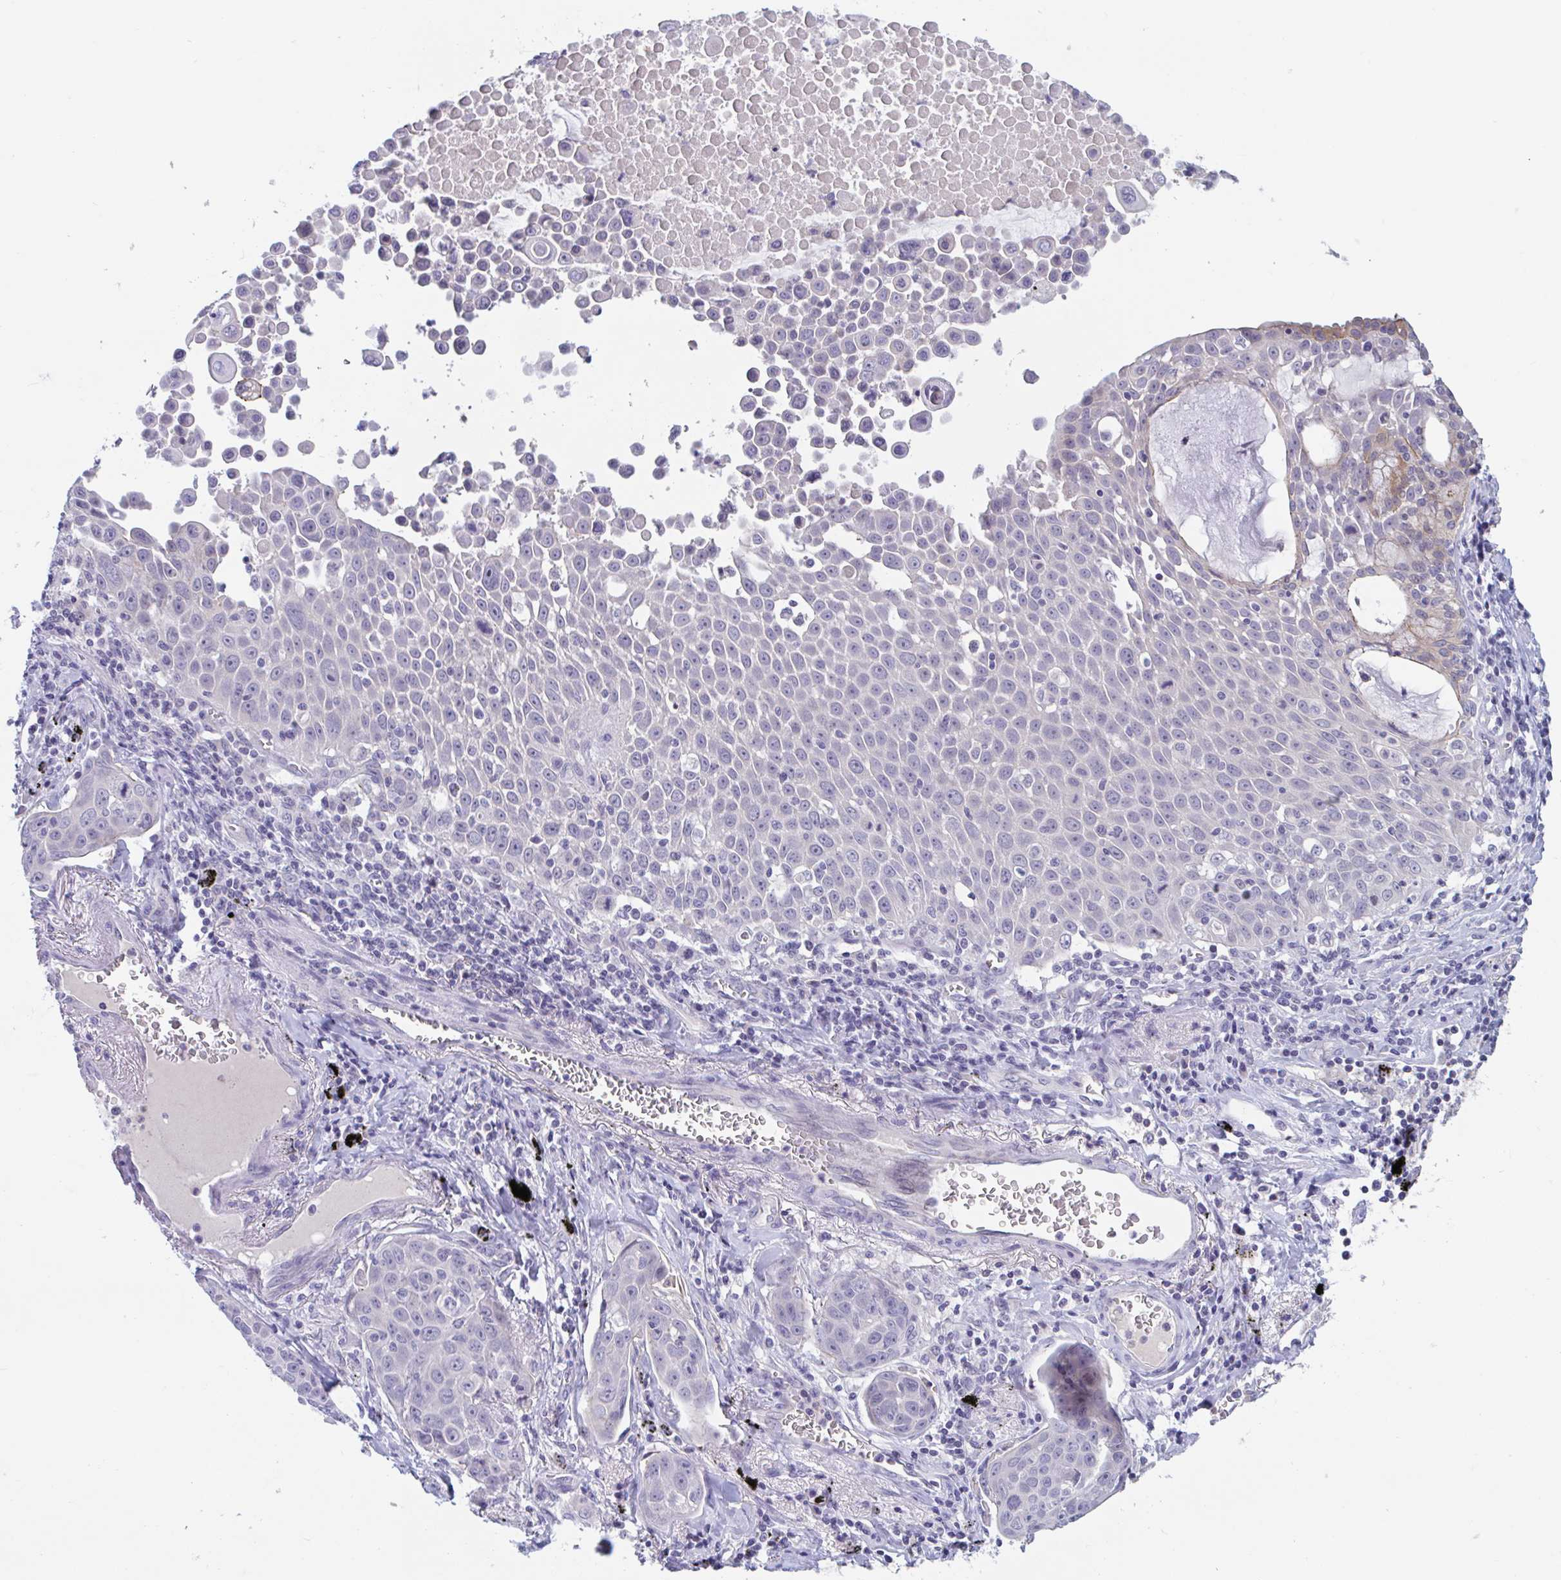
{"staining": {"intensity": "negative", "quantity": "none", "location": "none"}, "tissue": "lung cancer", "cell_type": "Tumor cells", "image_type": "cancer", "snomed": [{"axis": "morphology", "description": "Squamous cell carcinoma, NOS"}, {"axis": "morphology", "description": "Squamous cell carcinoma, metastatic, NOS"}, {"axis": "topography", "description": "Lymph node"}, {"axis": "topography", "description": "Lung"}], "caption": "Immunohistochemistry (IHC) micrograph of neoplastic tissue: lung metastatic squamous cell carcinoma stained with DAB (3,3'-diaminobenzidine) displays no significant protein positivity in tumor cells.", "gene": "UNKL", "patient": {"sex": "female", "age": 62}}